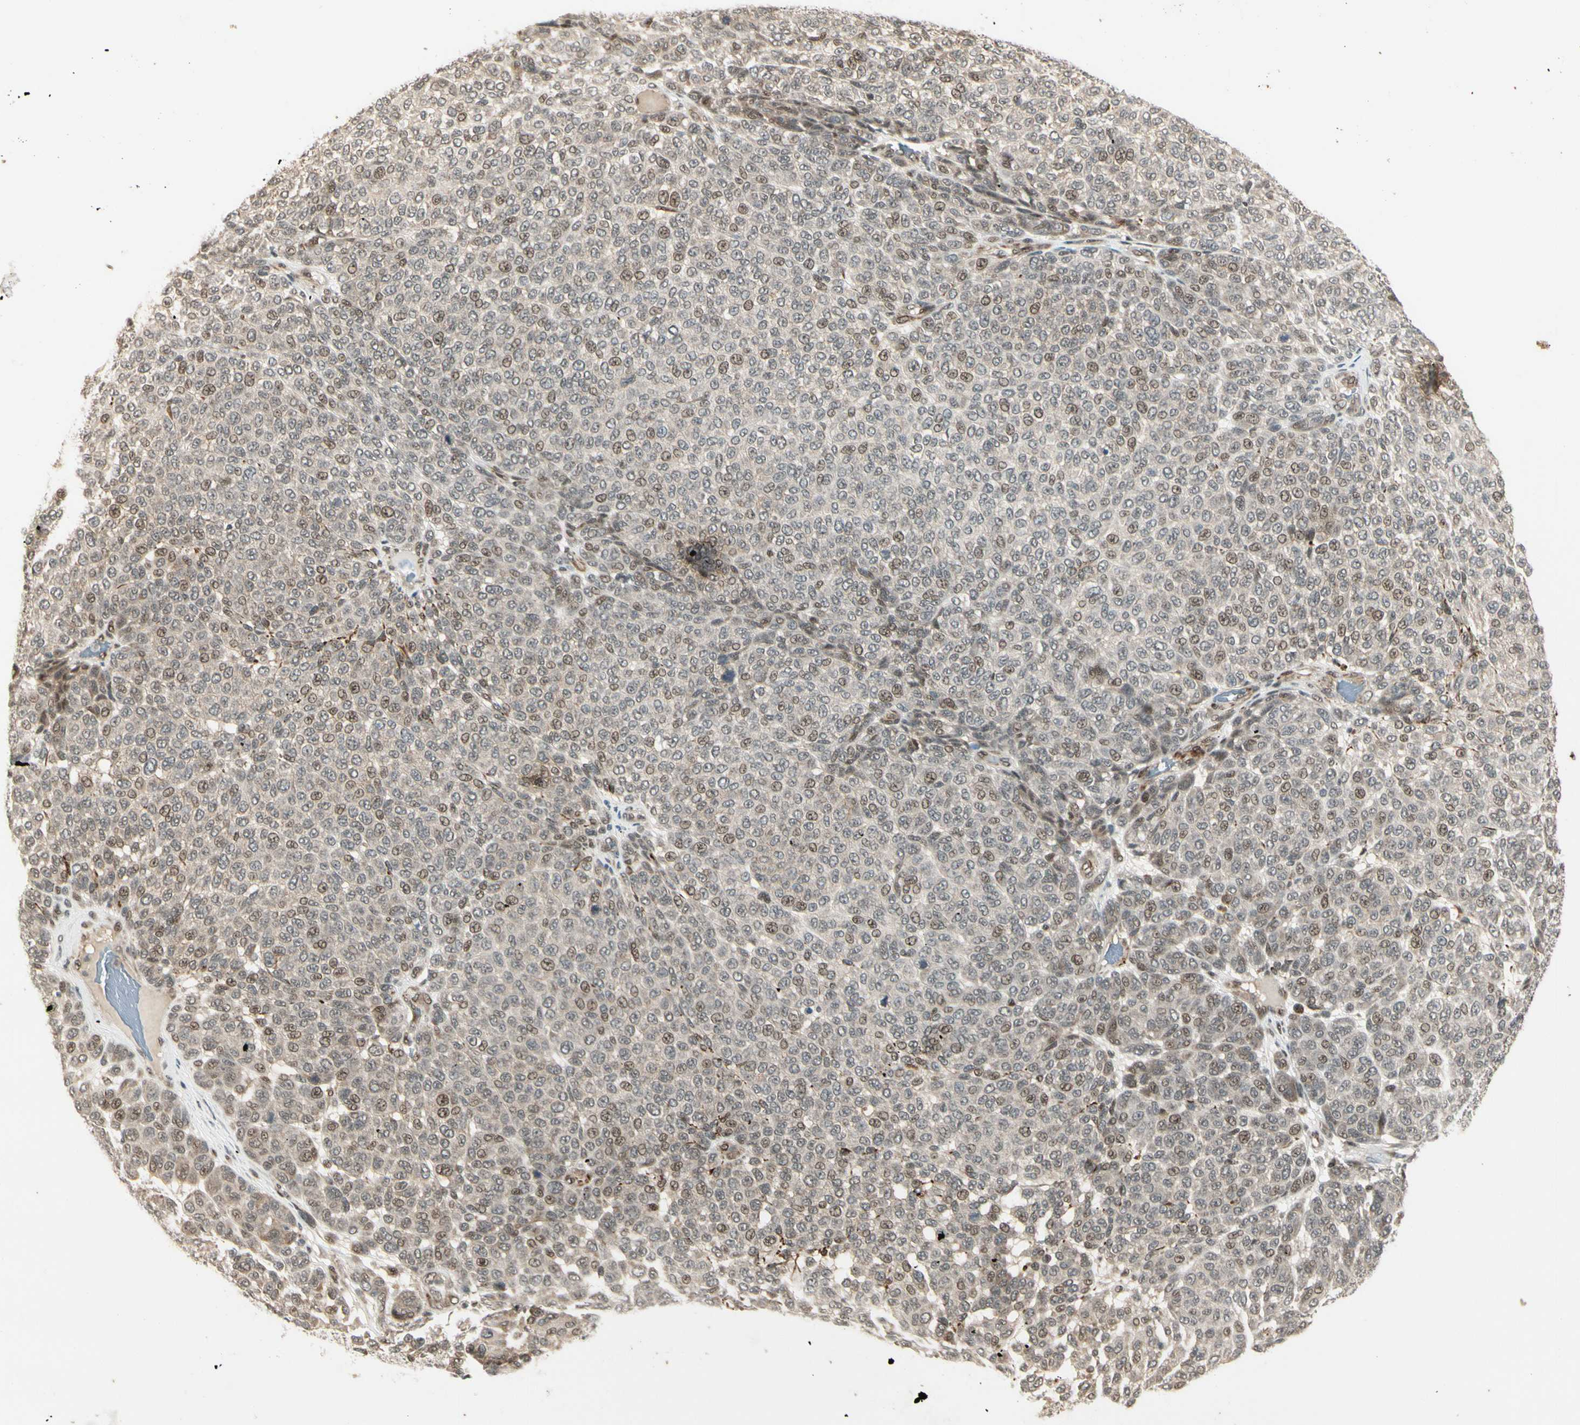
{"staining": {"intensity": "weak", "quantity": "25%-75%", "location": "nuclear"}, "tissue": "melanoma", "cell_type": "Tumor cells", "image_type": "cancer", "snomed": [{"axis": "morphology", "description": "Malignant melanoma, NOS"}, {"axis": "topography", "description": "Skin"}], "caption": "Immunohistochemistry of human melanoma demonstrates low levels of weak nuclear expression in about 25%-75% of tumor cells.", "gene": "CDK11A", "patient": {"sex": "male", "age": 59}}